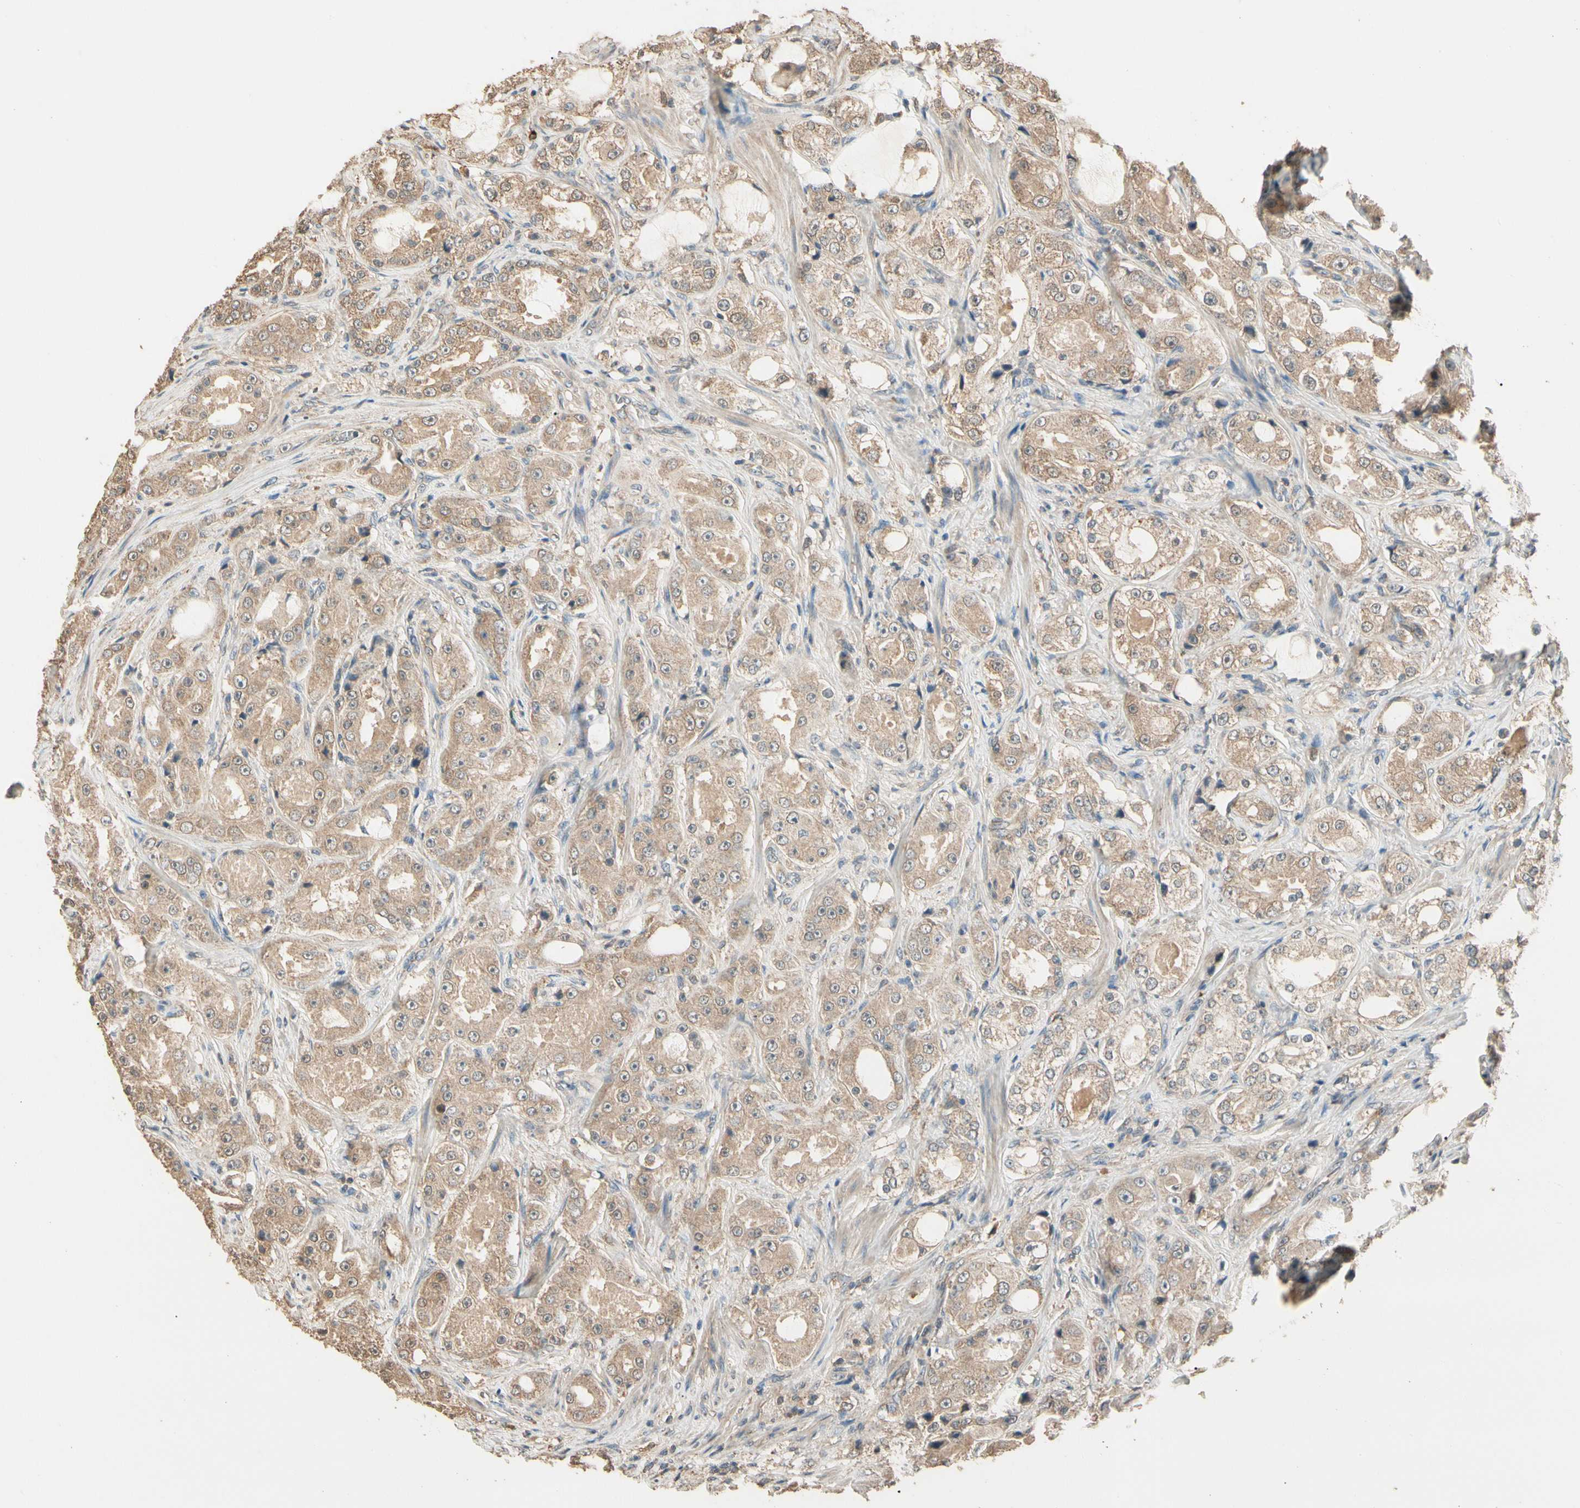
{"staining": {"intensity": "weak", "quantity": ">75%", "location": "cytoplasmic/membranous"}, "tissue": "prostate cancer", "cell_type": "Tumor cells", "image_type": "cancer", "snomed": [{"axis": "morphology", "description": "Adenocarcinoma, High grade"}, {"axis": "topography", "description": "Prostate"}], "caption": "This is an image of IHC staining of prostate adenocarcinoma (high-grade), which shows weak staining in the cytoplasmic/membranous of tumor cells.", "gene": "CDH6", "patient": {"sex": "male", "age": 73}}